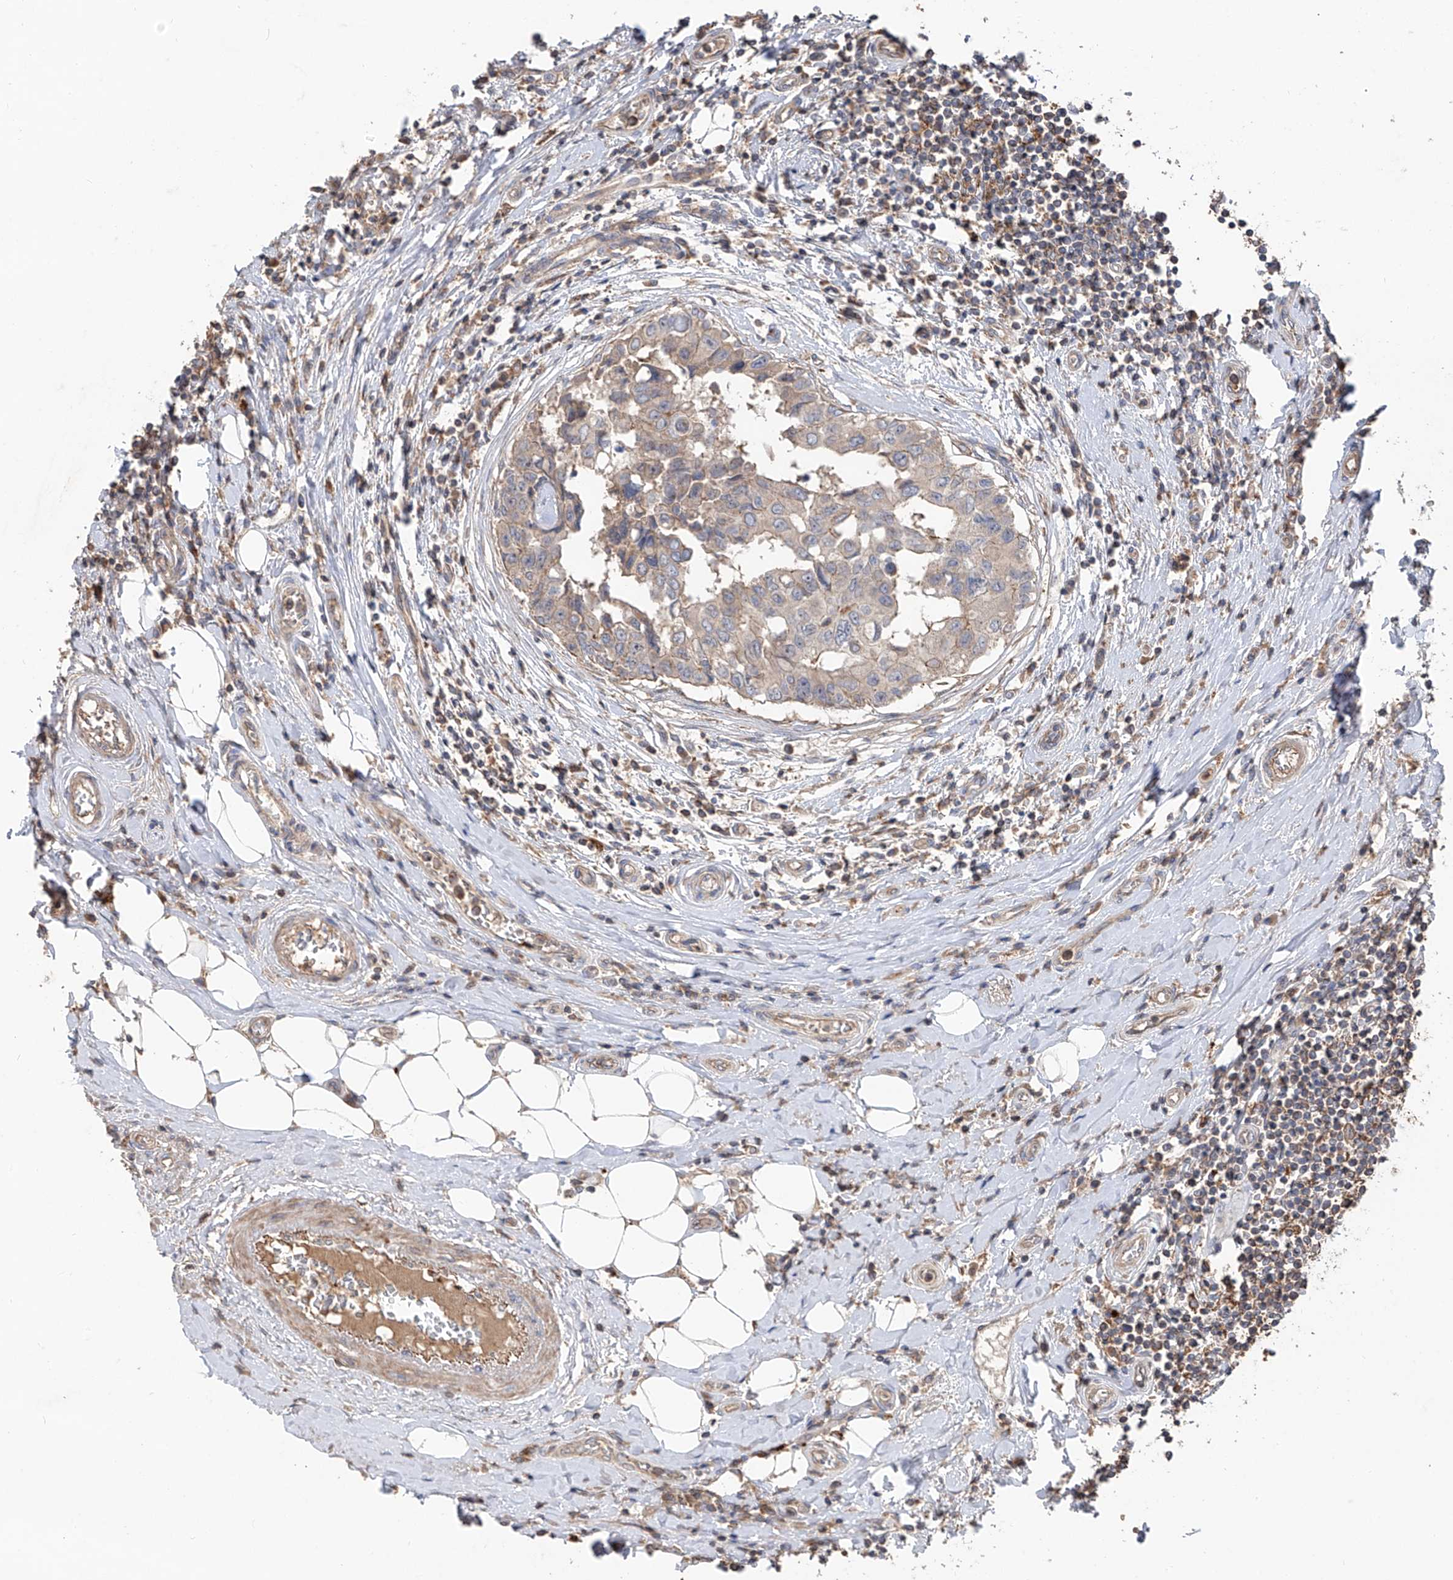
{"staining": {"intensity": "negative", "quantity": "none", "location": "none"}, "tissue": "breast cancer", "cell_type": "Tumor cells", "image_type": "cancer", "snomed": [{"axis": "morphology", "description": "Duct carcinoma"}, {"axis": "topography", "description": "Breast"}], "caption": "Tumor cells show no significant positivity in breast cancer.", "gene": "EDN1", "patient": {"sex": "female", "age": 27}}